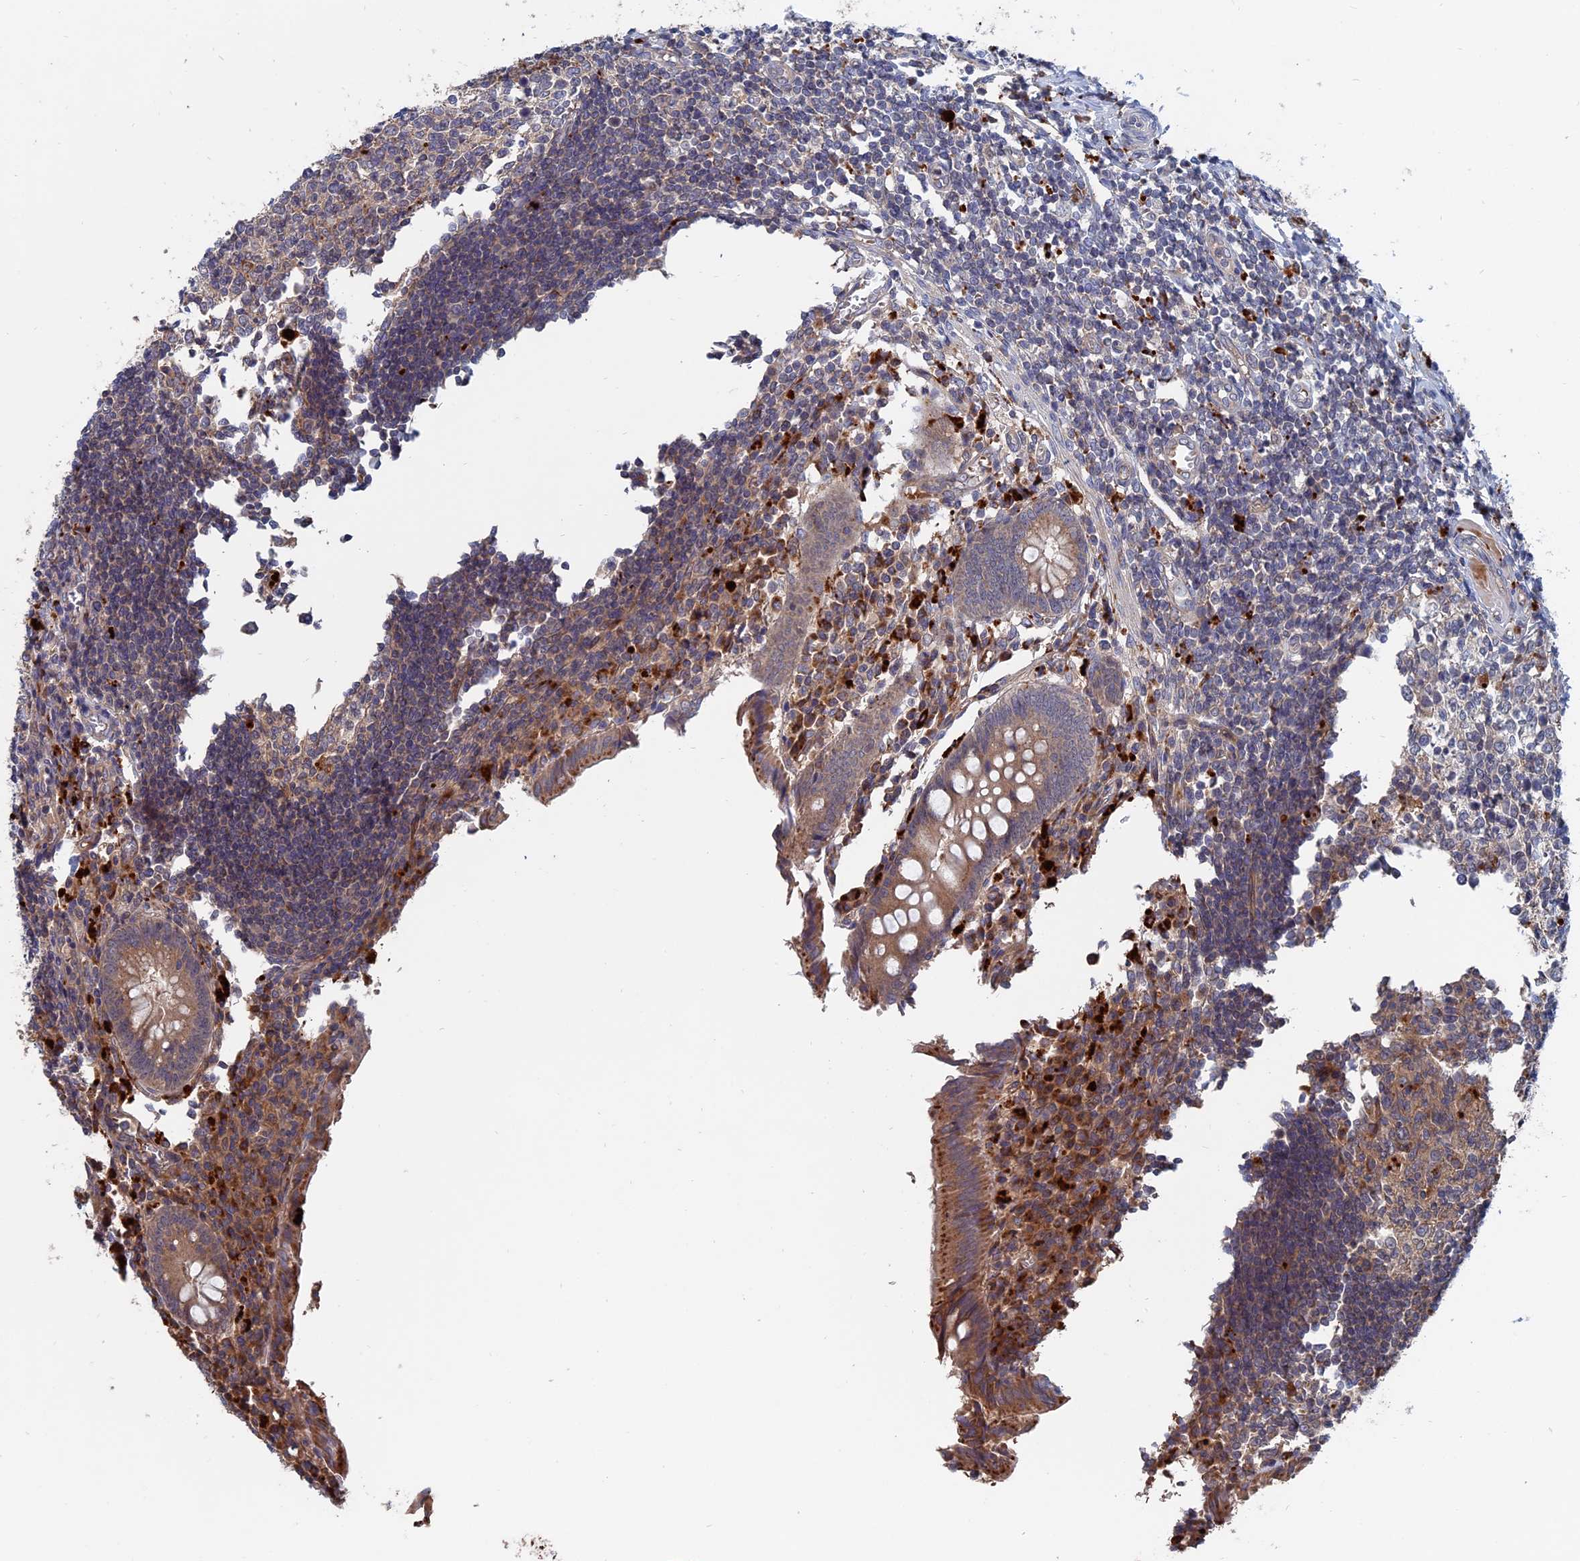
{"staining": {"intensity": "moderate", "quantity": "25%-75%", "location": "cytoplasmic/membranous"}, "tissue": "appendix", "cell_type": "Glandular cells", "image_type": "normal", "snomed": [{"axis": "morphology", "description": "Normal tissue, NOS"}, {"axis": "topography", "description": "Appendix"}], "caption": "Immunohistochemistry (DAB (3,3'-diaminobenzidine)) staining of normal appendix reveals moderate cytoplasmic/membranous protein expression in approximately 25%-75% of glandular cells.", "gene": "TRAPPC2L", "patient": {"sex": "female", "age": 17}}